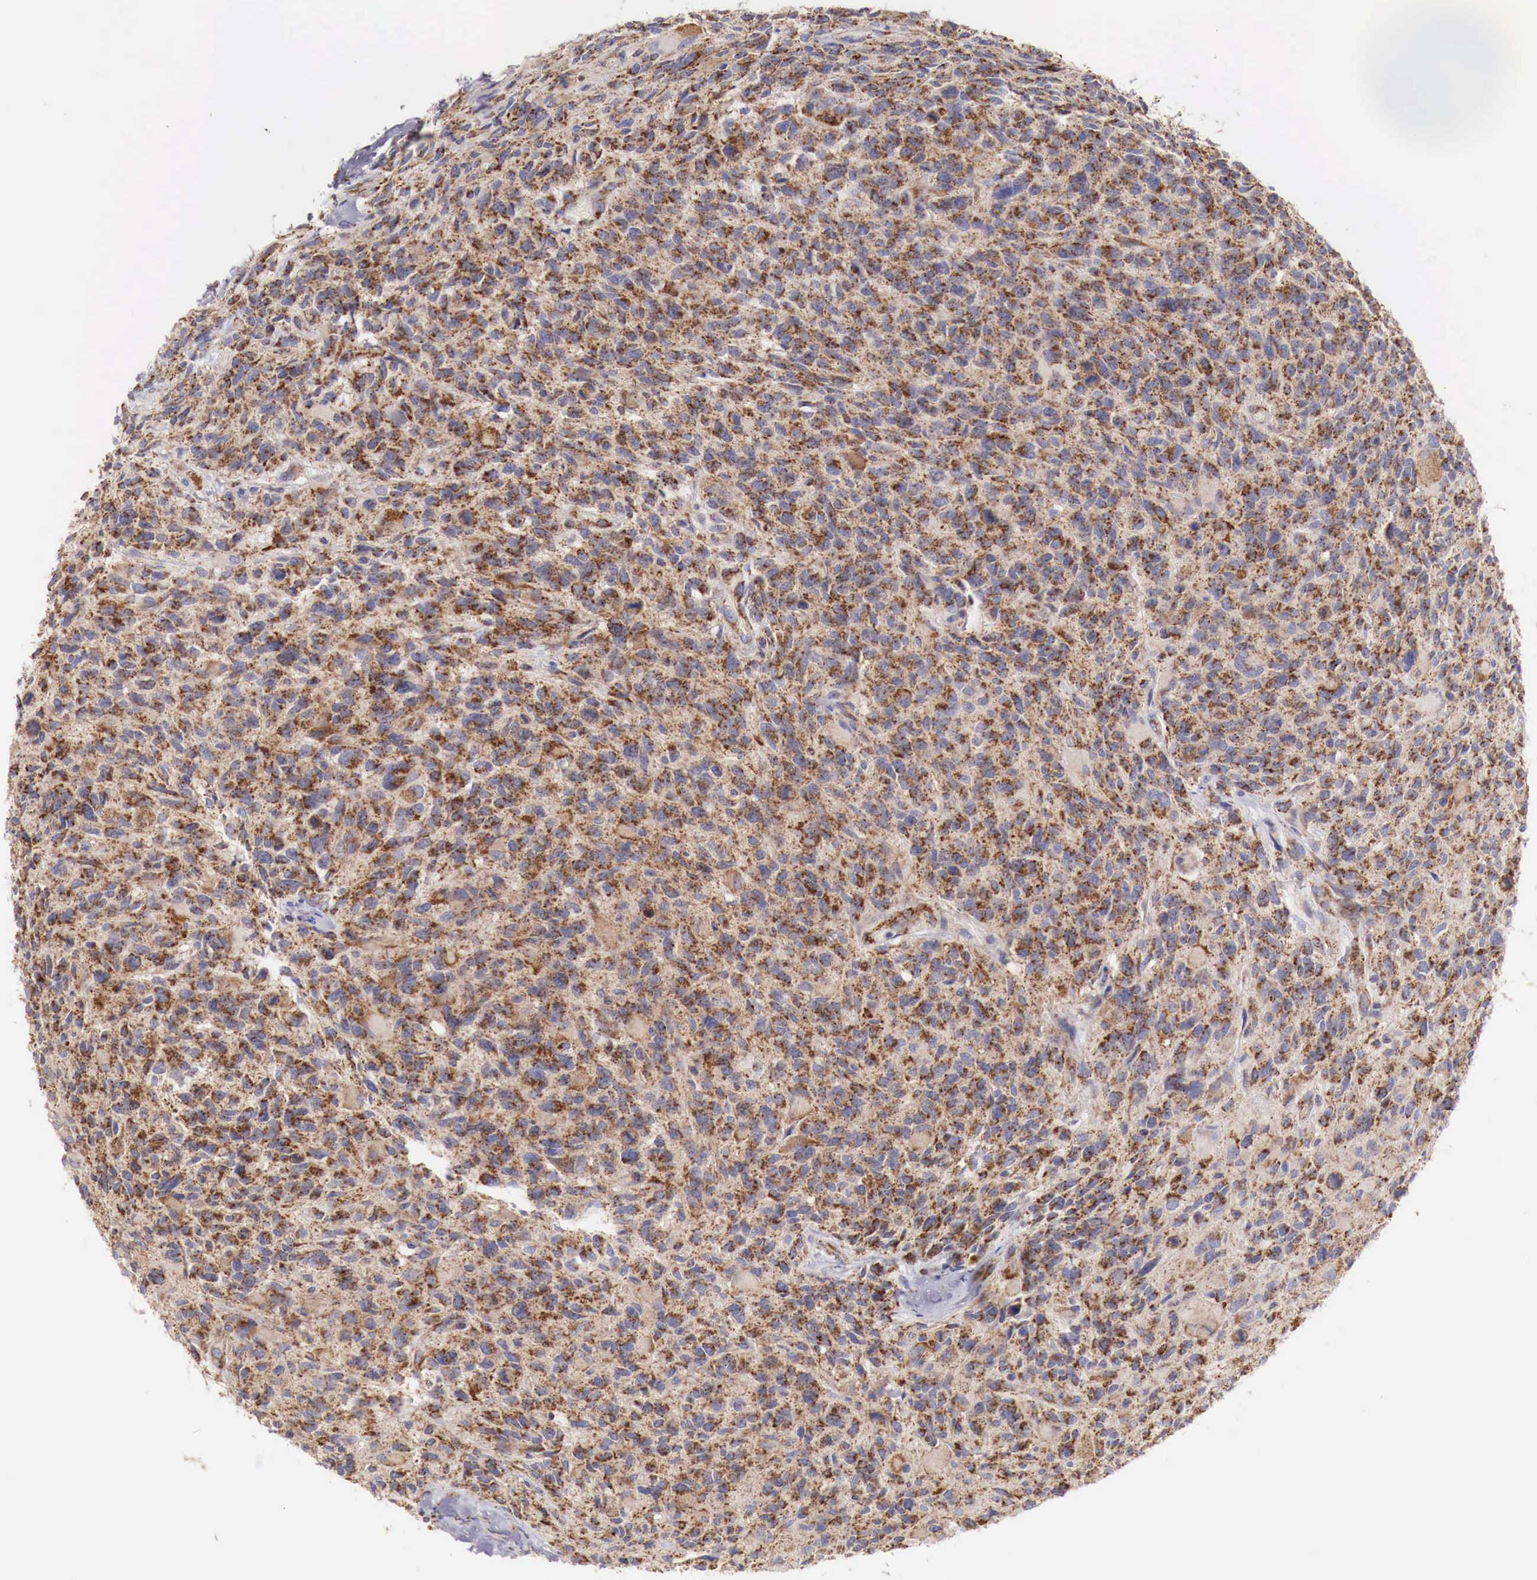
{"staining": {"intensity": "moderate", "quantity": ">75%", "location": "cytoplasmic/membranous"}, "tissue": "glioma", "cell_type": "Tumor cells", "image_type": "cancer", "snomed": [{"axis": "morphology", "description": "Glioma, malignant, High grade"}, {"axis": "topography", "description": "Brain"}], "caption": "Protein staining displays moderate cytoplasmic/membranous staining in about >75% of tumor cells in glioma.", "gene": "XPNPEP3", "patient": {"sex": "male", "age": 69}}